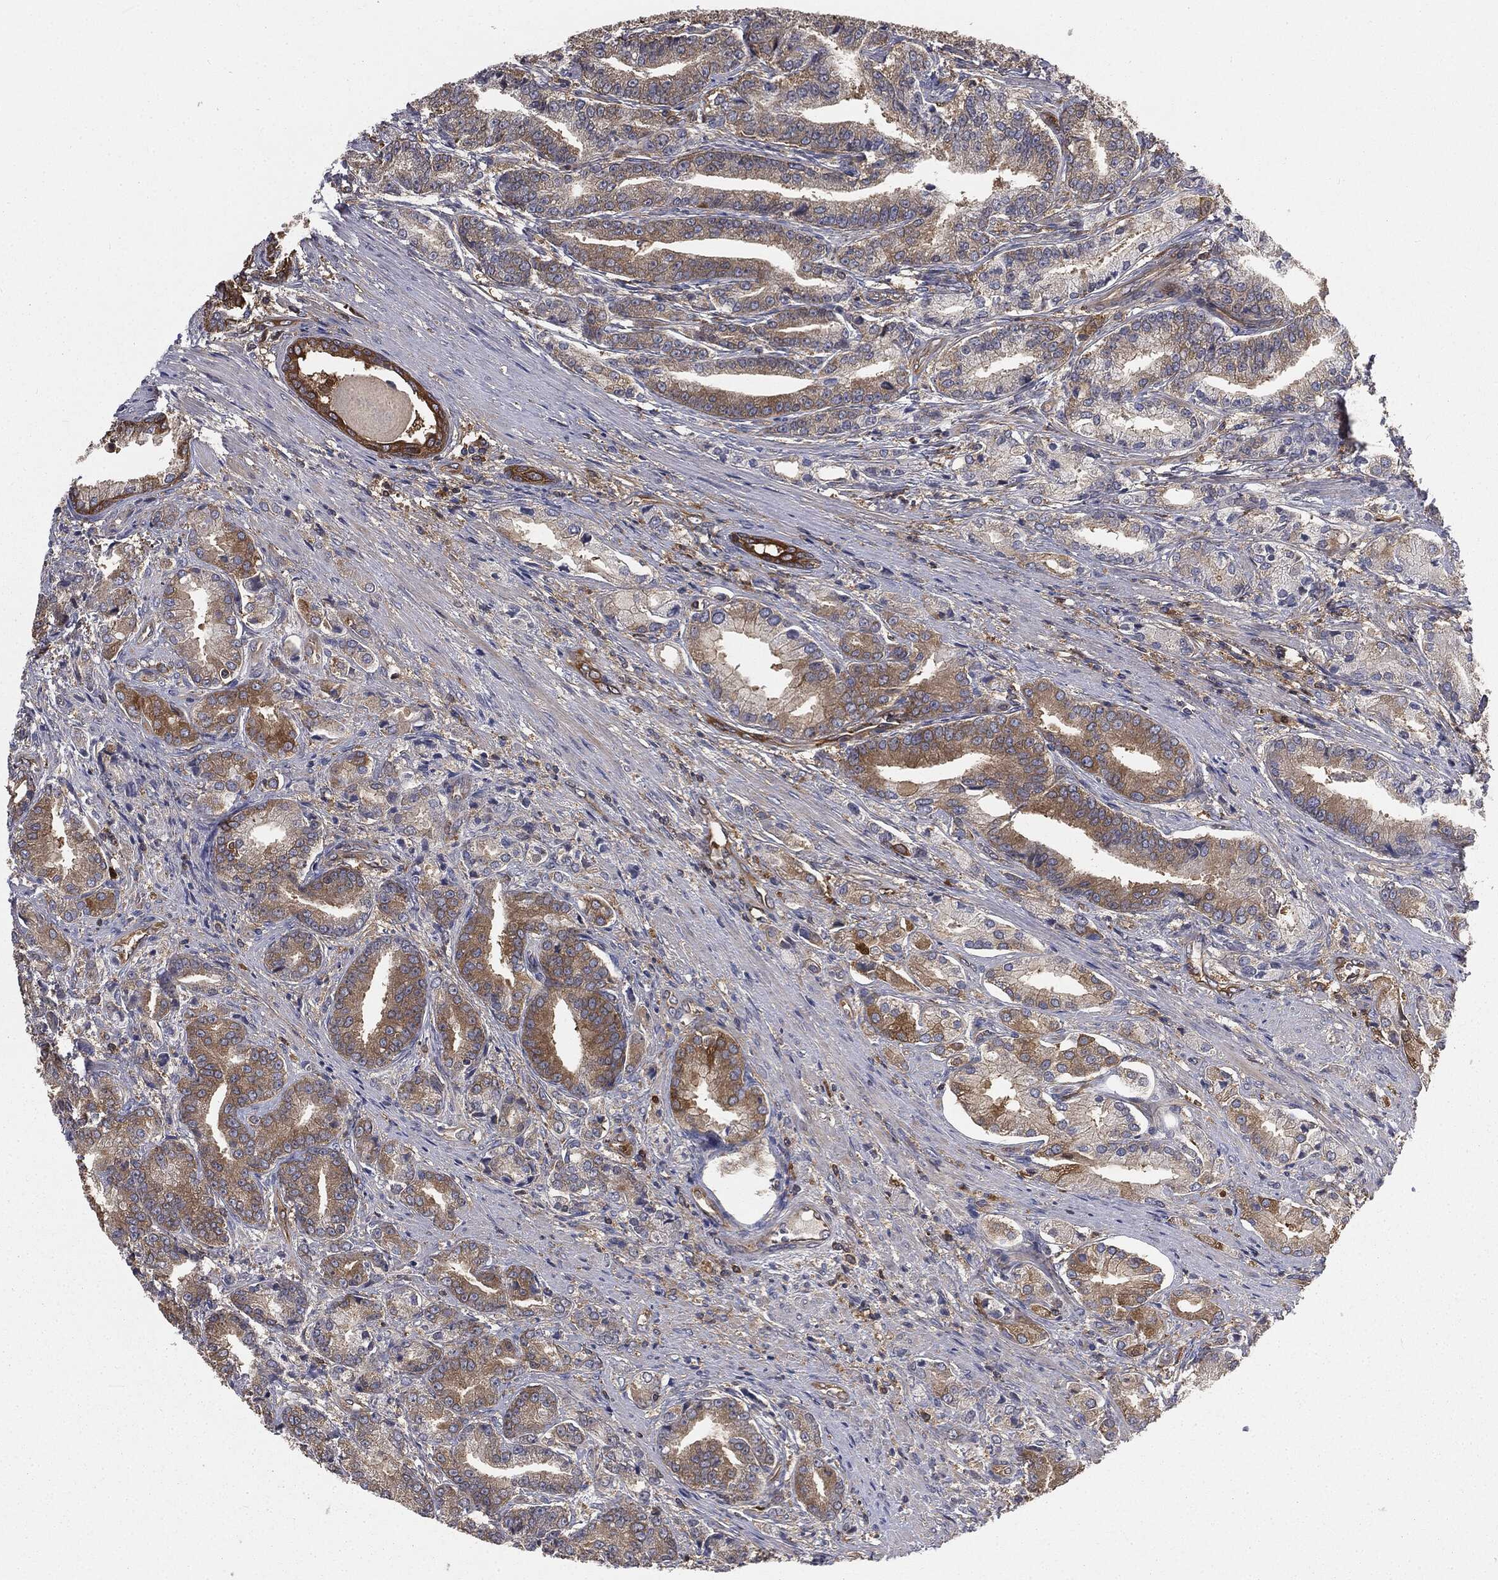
{"staining": {"intensity": "moderate", "quantity": ">75%", "location": "cytoplasmic/membranous"}, "tissue": "prostate cancer", "cell_type": "Tumor cells", "image_type": "cancer", "snomed": [{"axis": "morphology", "description": "Adenocarcinoma, High grade"}, {"axis": "topography", "description": "Prostate and seminal vesicle, NOS"}], "caption": "This is an image of IHC staining of prostate cancer (adenocarcinoma (high-grade)), which shows moderate positivity in the cytoplasmic/membranous of tumor cells.", "gene": "GNB5", "patient": {"sex": "male", "age": 61}}